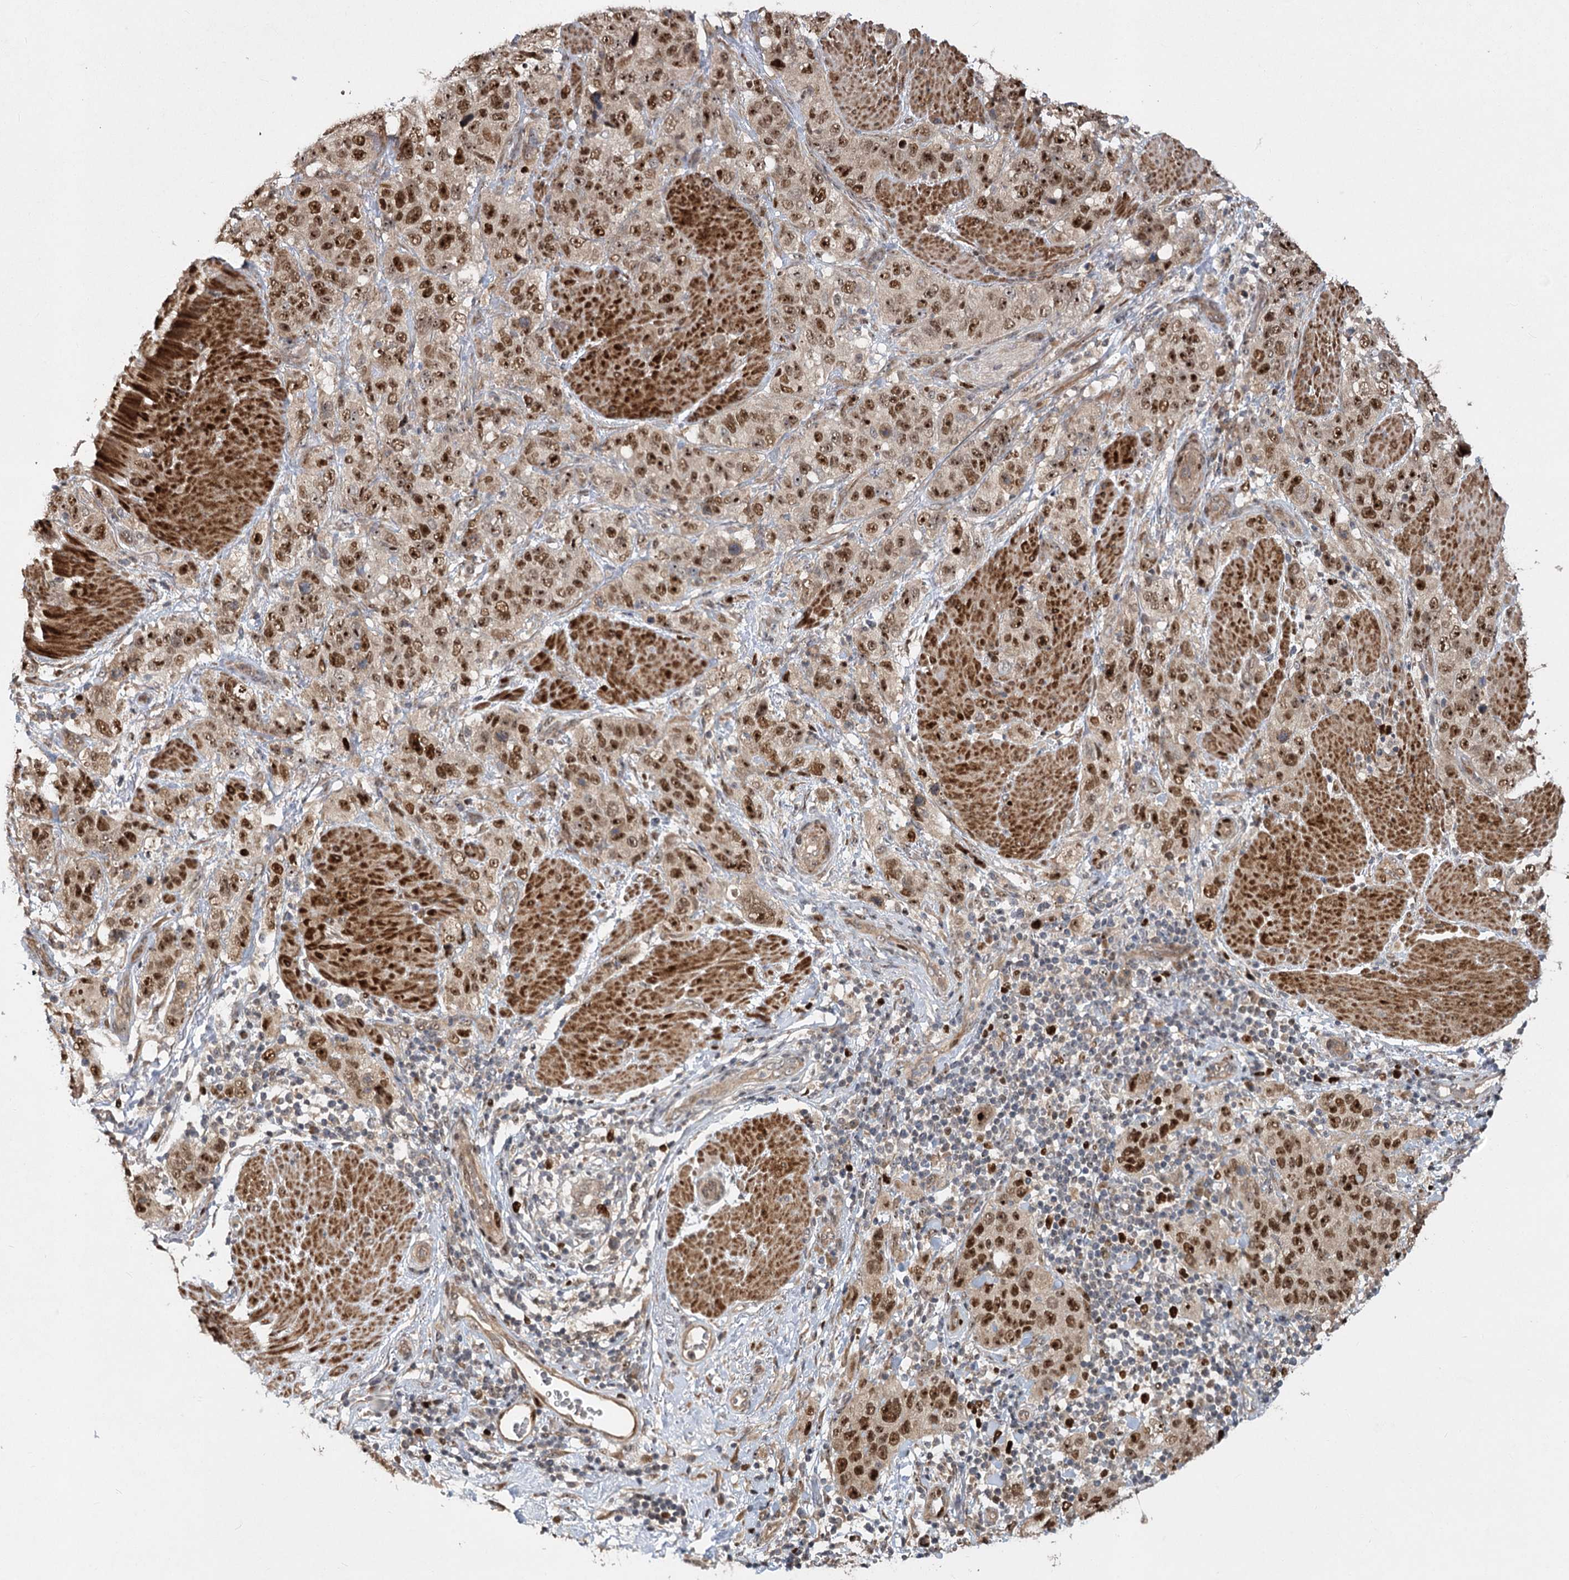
{"staining": {"intensity": "moderate", "quantity": ">75%", "location": "nuclear"}, "tissue": "stomach cancer", "cell_type": "Tumor cells", "image_type": "cancer", "snomed": [{"axis": "morphology", "description": "Adenocarcinoma, NOS"}, {"axis": "topography", "description": "Stomach"}], "caption": "A medium amount of moderate nuclear expression is present in about >75% of tumor cells in stomach cancer tissue.", "gene": "PIK3C2A", "patient": {"sex": "male", "age": 48}}